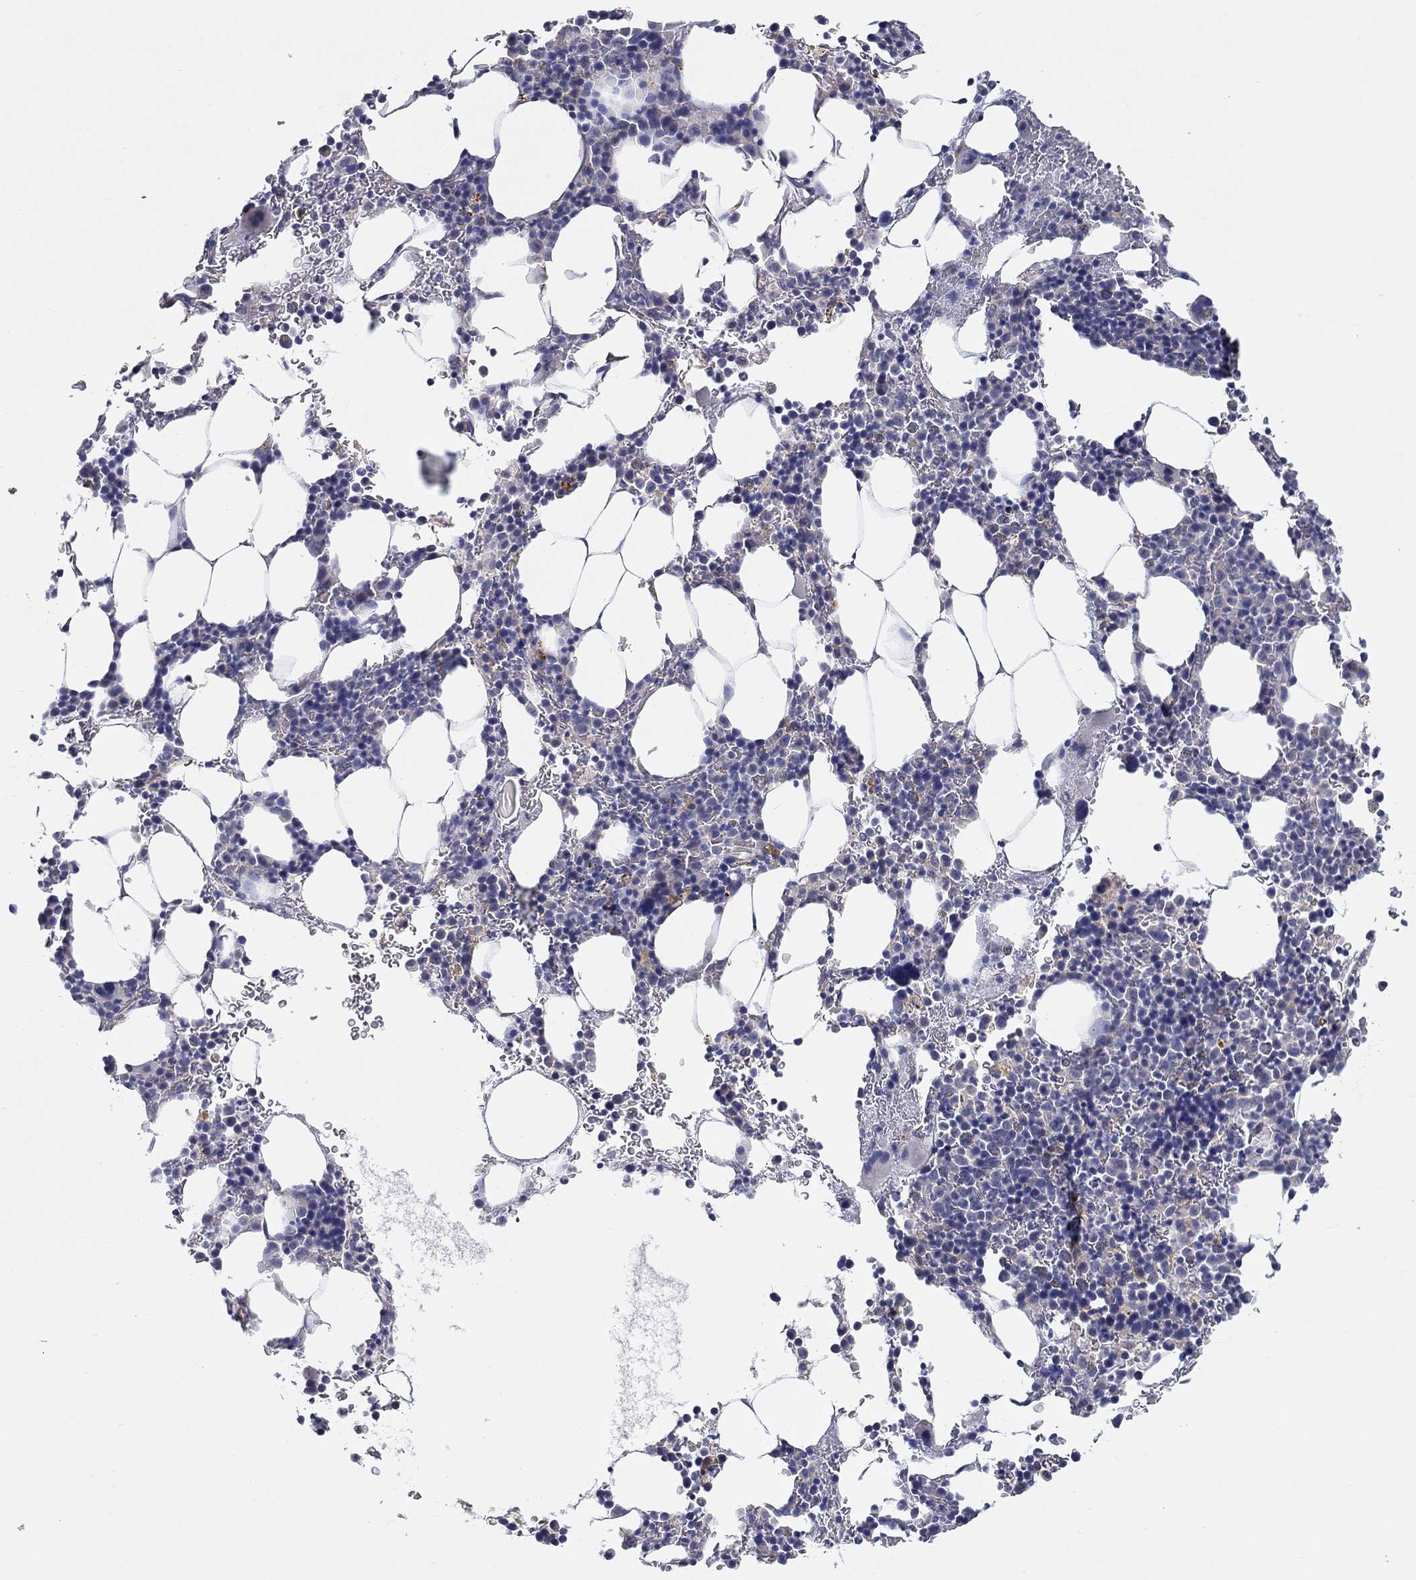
{"staining": {"intensity": "negative", "quantity": "none", "location": "none"}, "tissue": "bone marrow", "cell_type": "Hematopoietic cells", "image_type": "normal", "snomed": [{"axis": "morphology", "description": "Normal tissue, NOS"}, {"axis": "topography", "description": "Bone marrow"}], "caption": "DAB (3,3'-diaminobenzidine) immunohistochemical staining of normal human bone marrow demonstrates no significant expression in hematopoietic cells.", "gene": "ERMP1", "patient": {"sex": "male", "age": 77}}